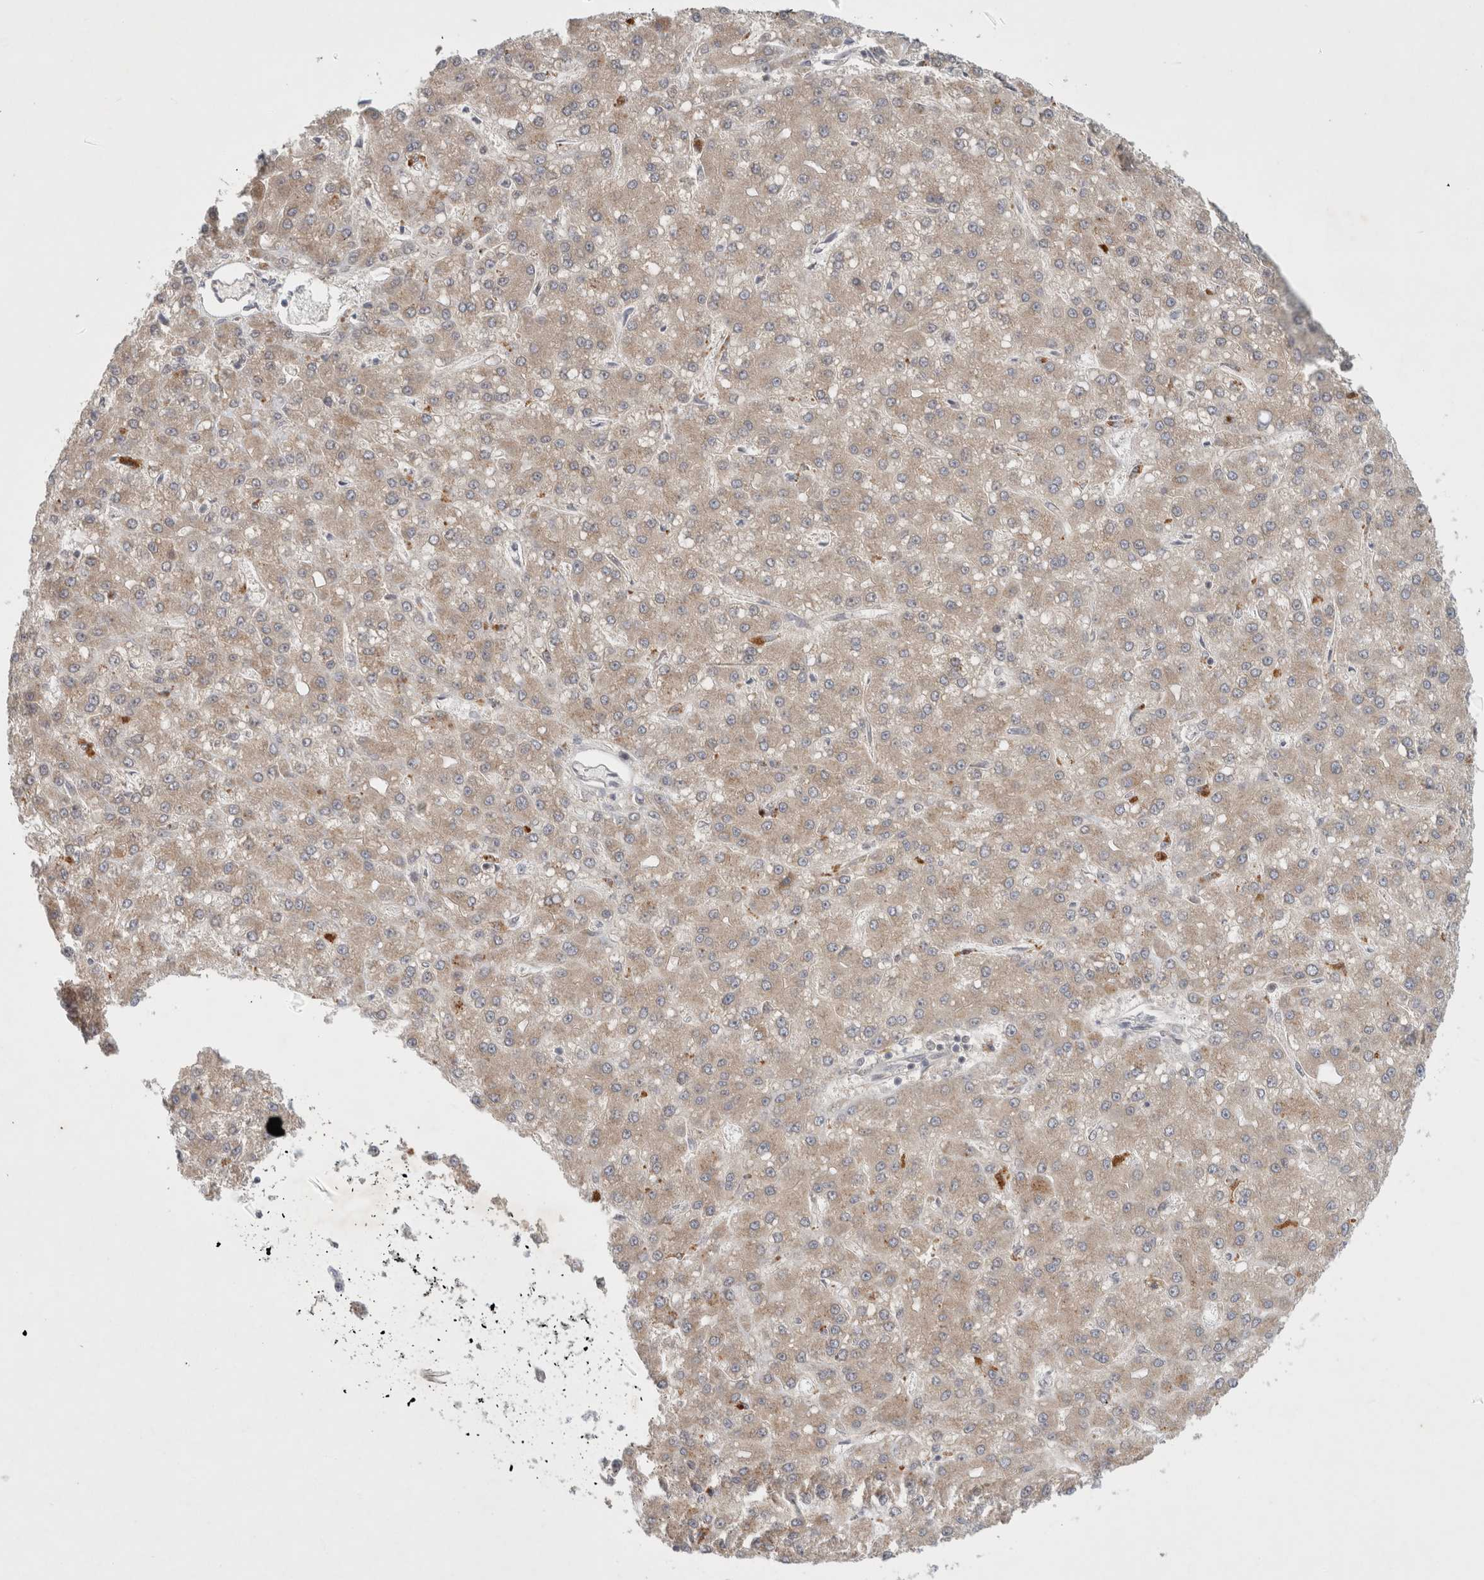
{"staining": {"intensity": "weak", "quantity": ">75%", "location": "cytoplasmic/membranous"}, "tissue": "liver cancer", "cell_type": "Tumor cells", "image_type": "cancer", "snomed": [{"axis": "morphology", "description": "Carcinoma, Hepatocellular, NOS"}, {"axis": "topography", "description": "Liver"}], "caption": "Liver hepatocellular carcinoma was stained to show a protein in brown. There is low levels of weak cytoplasmic/membranous expression in about >75% of tumor cells. (DAB (3,3'-diaminobenzidine) IHC with brightfield microscopy, high magnification).", "gene": "FBXO42", "patient": {"sex": "male", "age": 67}}